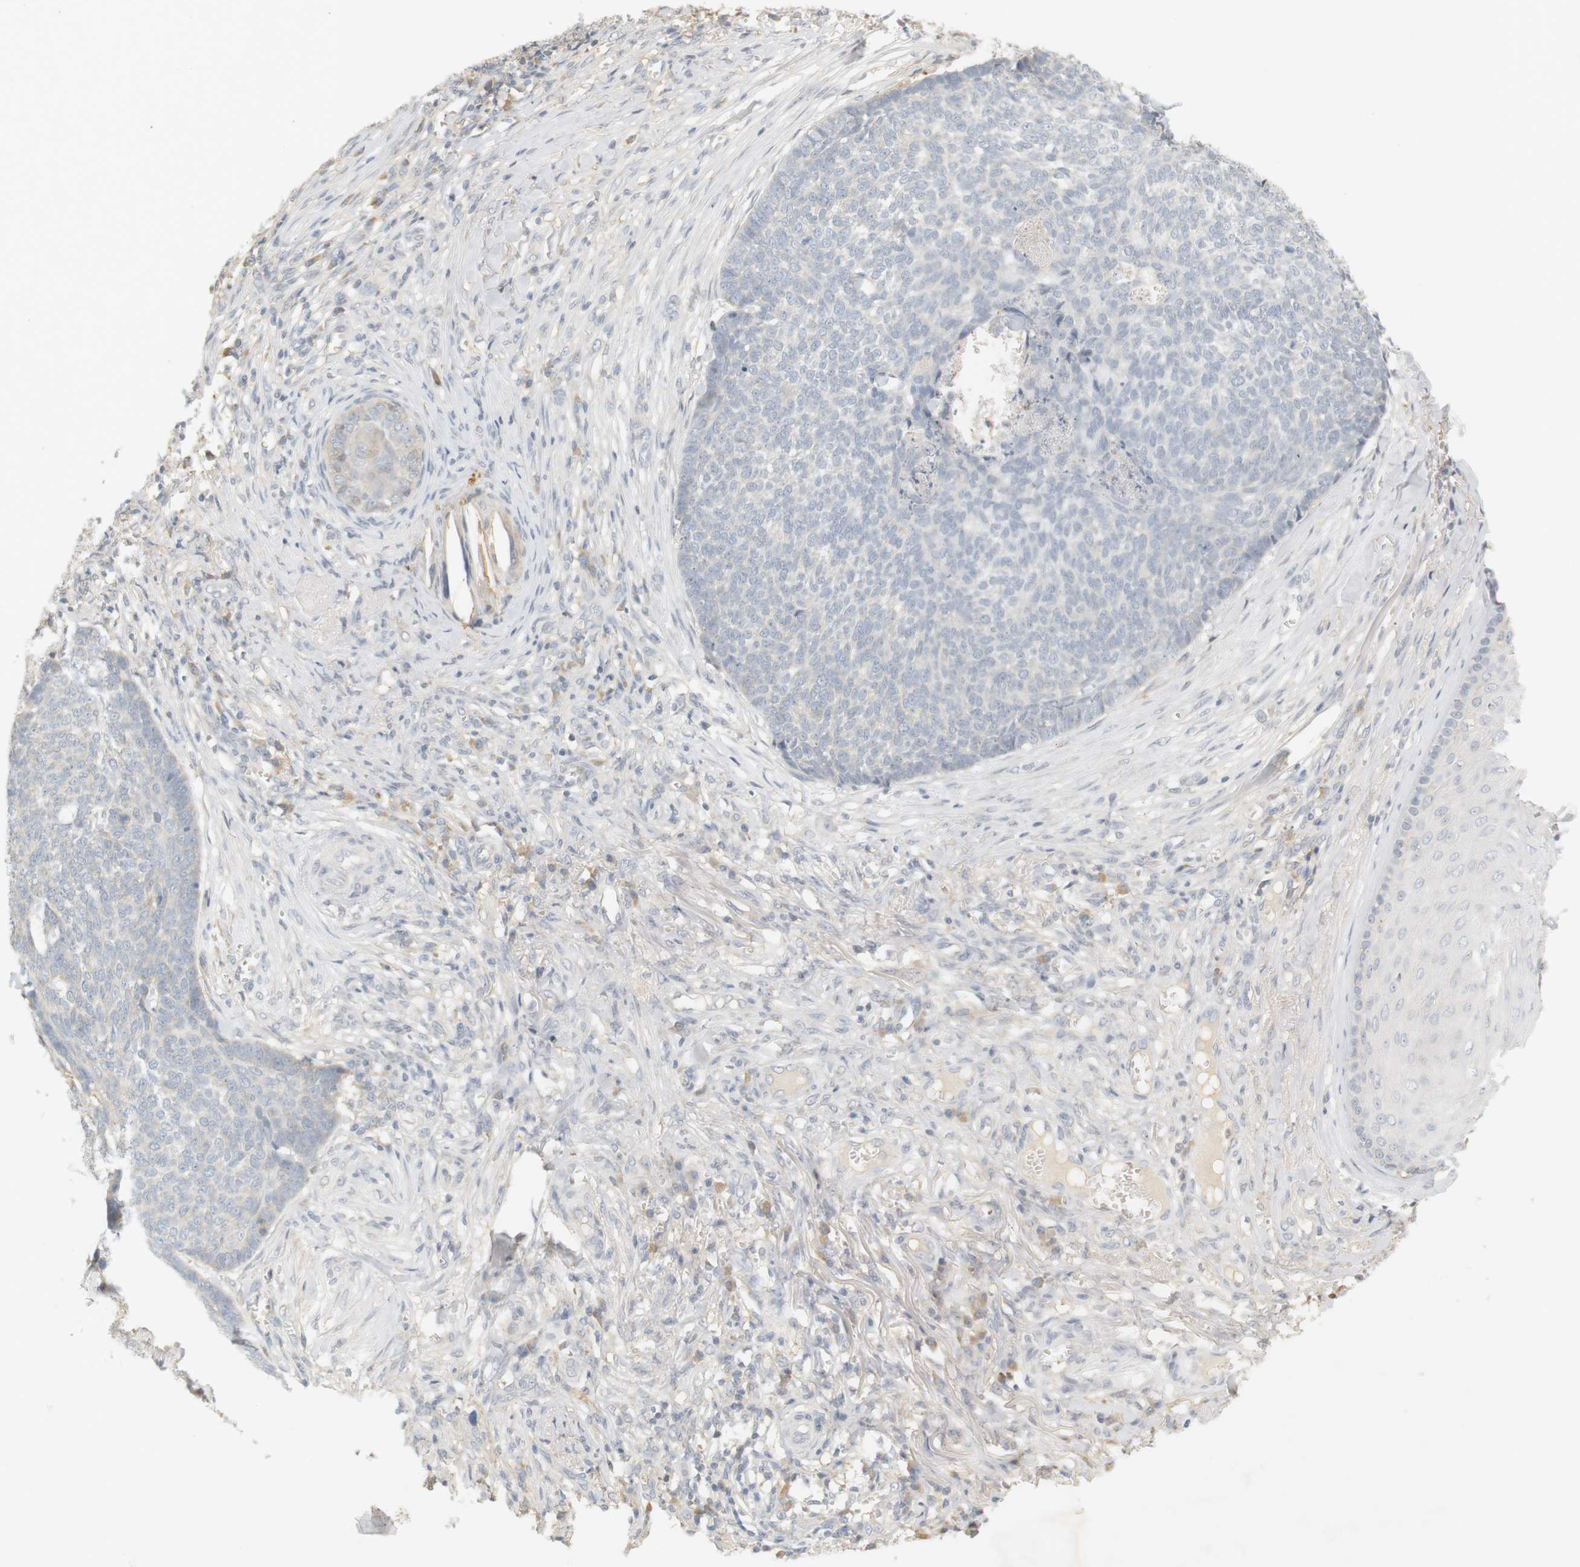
{"staining": {"intensity": "negative", "quantity": "none", "location": "none"}, "tissue": "skin cancer", "cell_type": "Tumor cells", "image_type": "cancer", "snomed": [{"axis": "morphology", "description": "Basal cell carcinoma"}, {"axis": "topography", "description": "Skin"}], "caption": "This is a histopathology image of IHC staining of skin cancer, which shows no positivity in tumor cells.", "gene": "RTN3", "patient": {"sex": "male", "age": 84}}